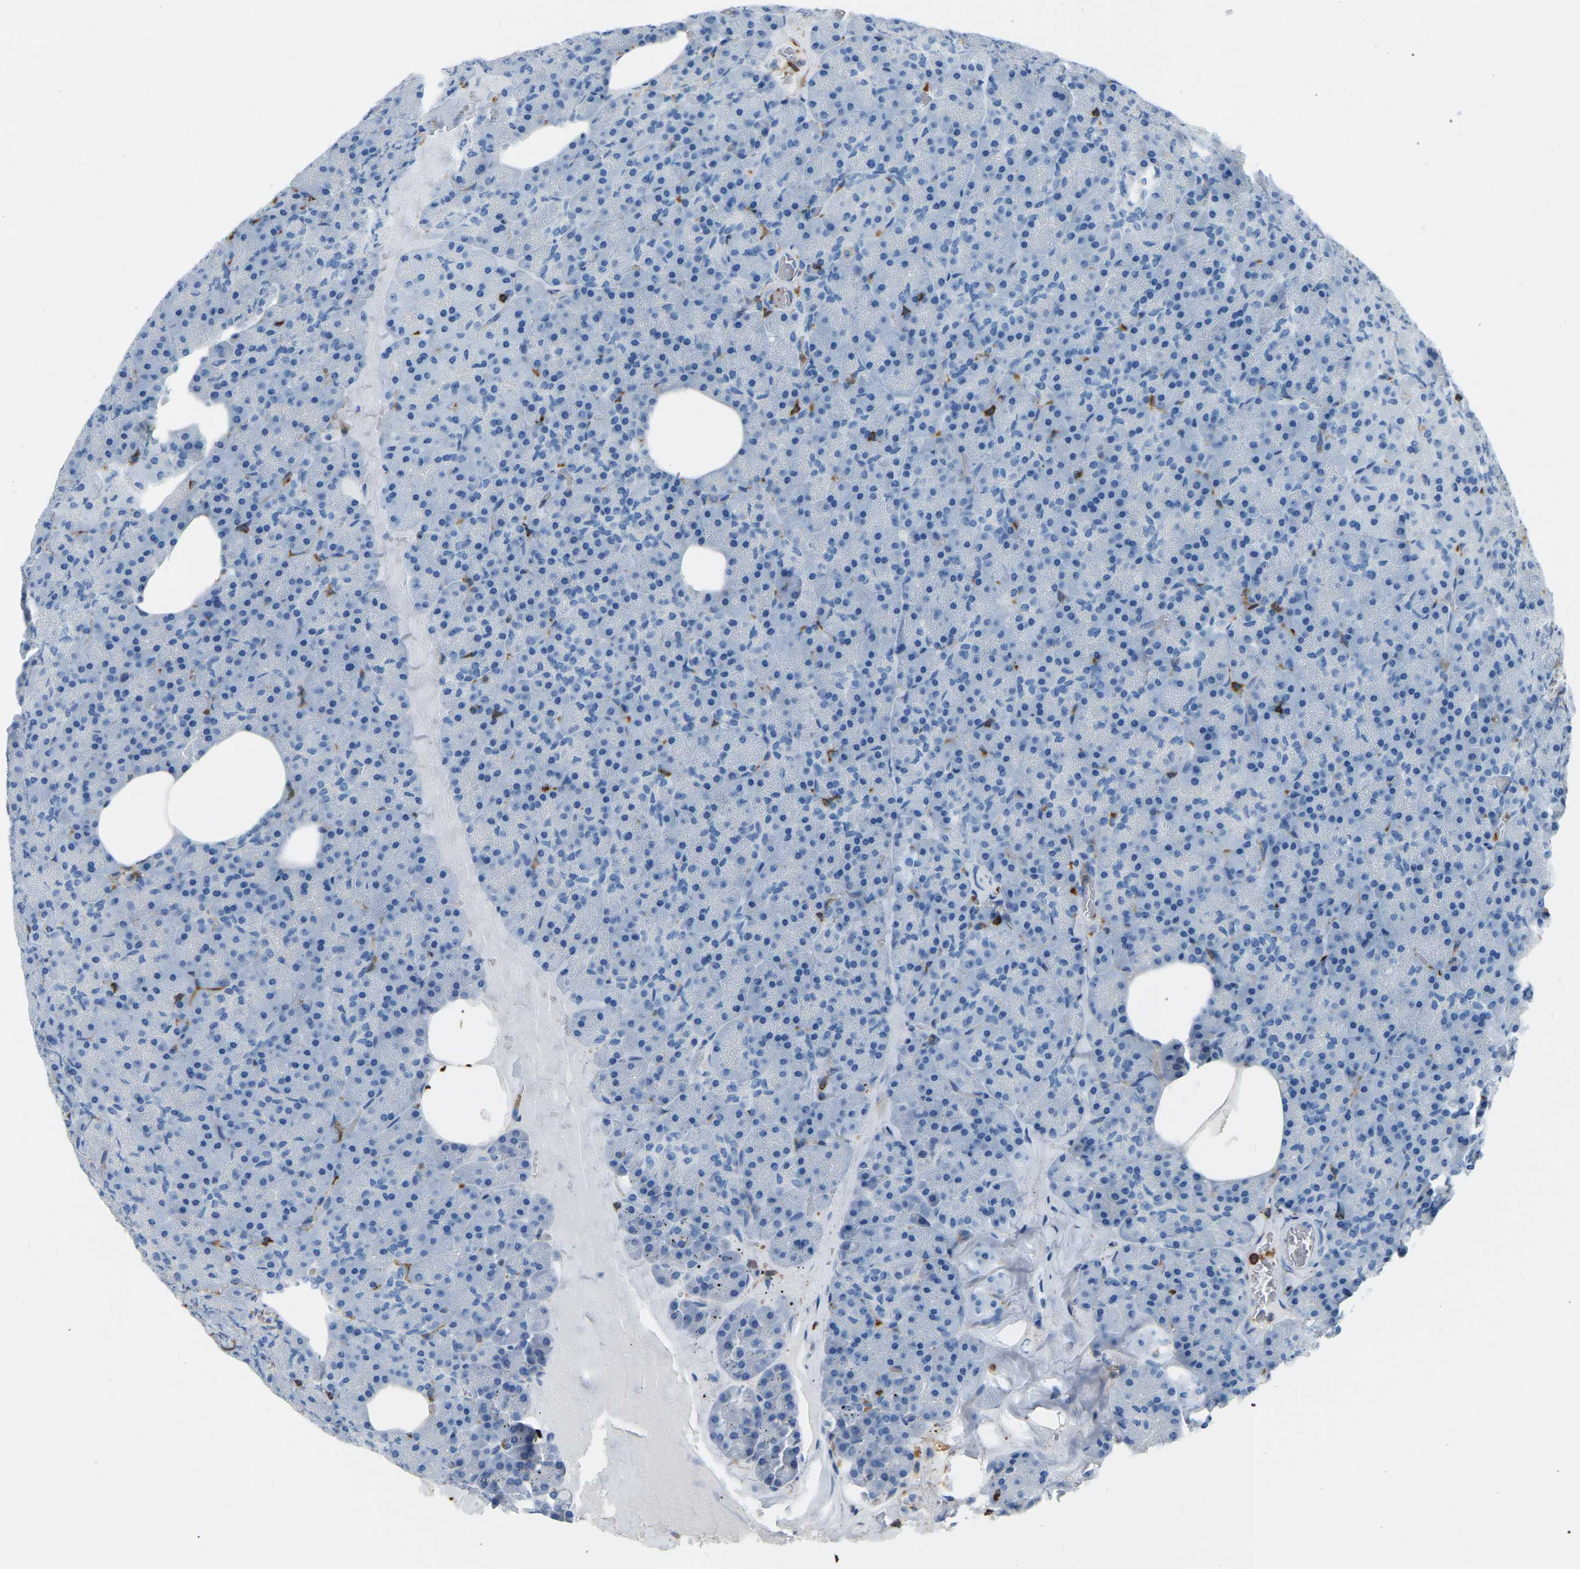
{"staining": {"intensity": "negative", "quantity": "none", "location": "none"}, "tissue": "pancreas", "cell_type": "Exocrine glandular cells", "image_type": "normal", "snomed": [{"axis": "morphology", "description": "Normal tissue, NOS"}, {"axis": "morphology", "description": "Carcinoid, malignant, NOS"}, {"axis": "topography", "description": "Pancreas"}], "caption": "Immunohistochemical staining of unremarkable pancreas exhibits no significant staining in exocrine glandular cells. (Stains: DAB (3,3'-diaminobenzidine) IHC with hematoxylin counter stain, Microscopy: brightfield microscopy at high magnification).", "gene": "ARHGAP45", "patient": {"sex": "female", "age": 35}}